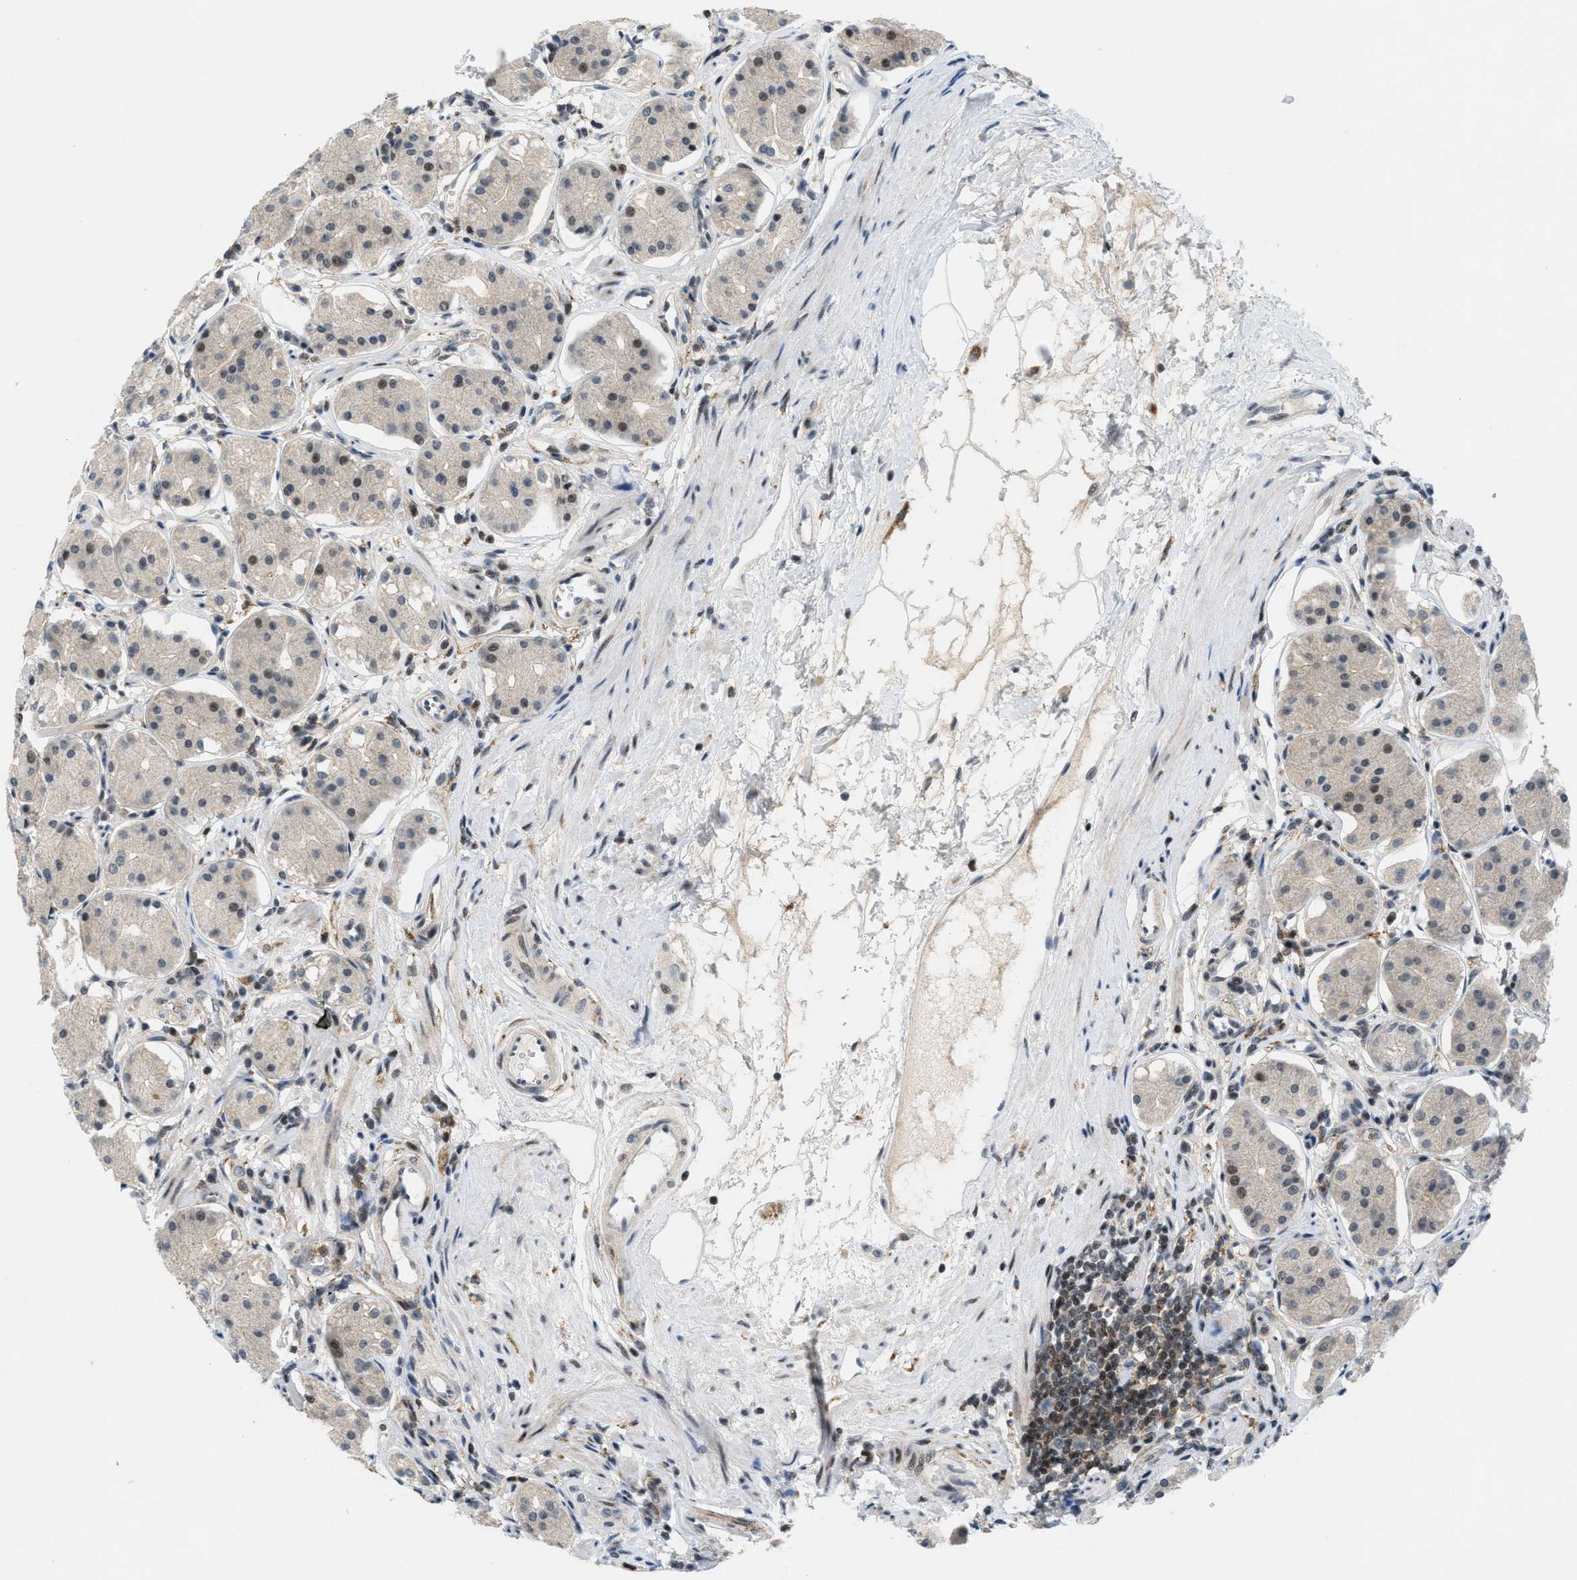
{"staining": {"intensity": "moderate", "quantity": "<25%", "location": "nuclear"}, "tissue": "stomach", "cell_type": "Glandular cells", "image_type": "normal", "snomed": [{"axis": "morphology", "description": "Normal tissue, NOS"}, {"axis": "topography", "description": "Stomach"}, {"axis": "topography", "description": "Stomach, lower"}], "caption": "Brown immunohistochemical staining in normal human stomach exhibits moderate nuclear positivity in about <25% of glandular cells.", "gene": "ING1", "patient": {"sex": "female", "age": 56}}